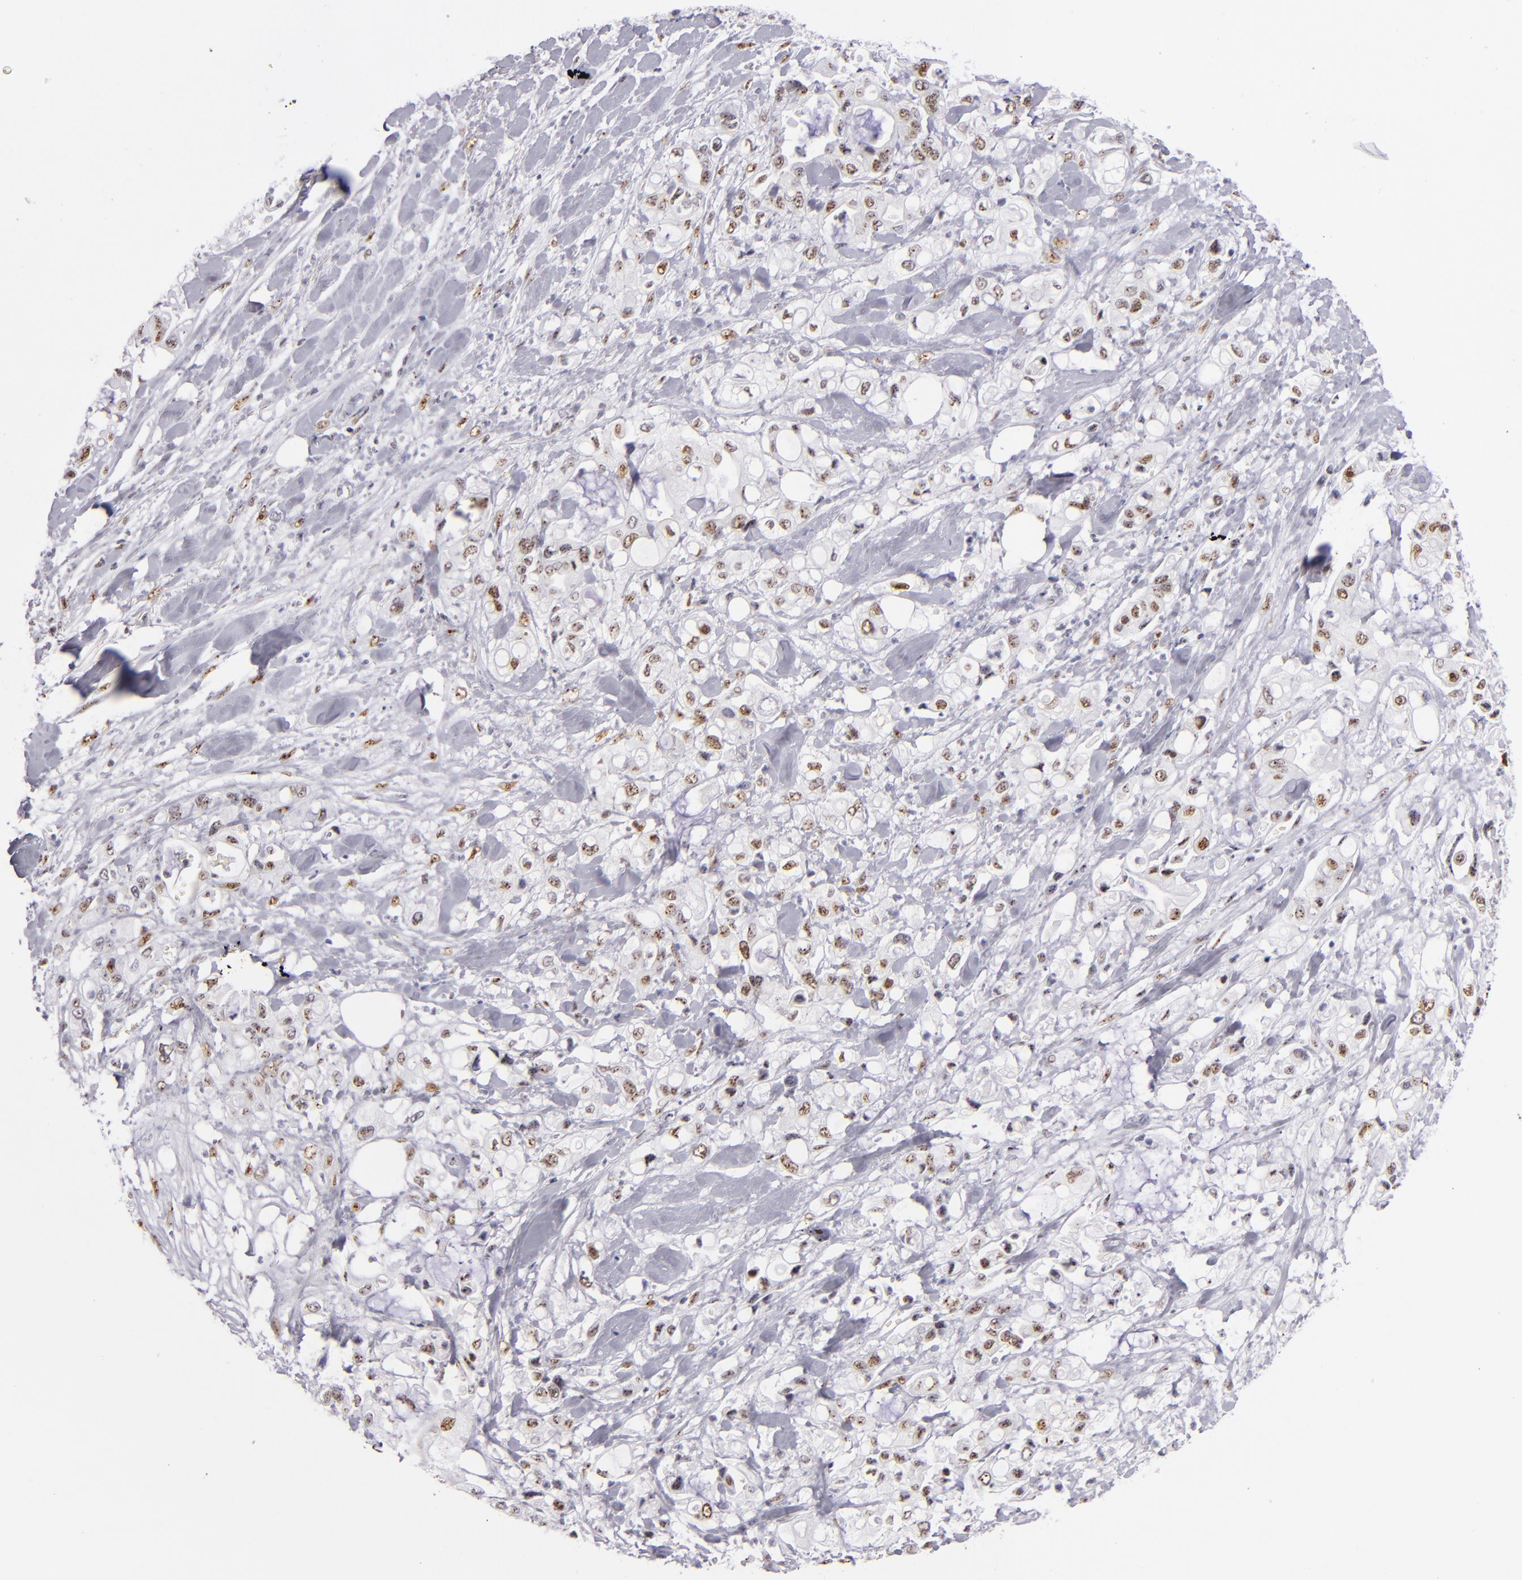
{"staining": {"intensity": "weak", "quantity": "<25%", "location": "nuclear"}, "tissue": "pancreatic cancer", "cell_type": "Tumor cells", "image_type": "cancer", "snomed": [{"axis": "morphology", "description": "Adenocarcinoma, NOS"}, {"axis": "topography", "description": "Pancreas"}], "caption": "Immunohistochemistry micrograph of neoplastic tissue: pancreatic cancer (adenocarcinoma) stained with DAB shows no significant protein staining in tumor cells. (Brightfield microscopy of DAB (3,3'-diaminobenzidine) IHC at high magnification).", "gene": "TOP3A", "patient": {"sex": "male", "age": 70}}